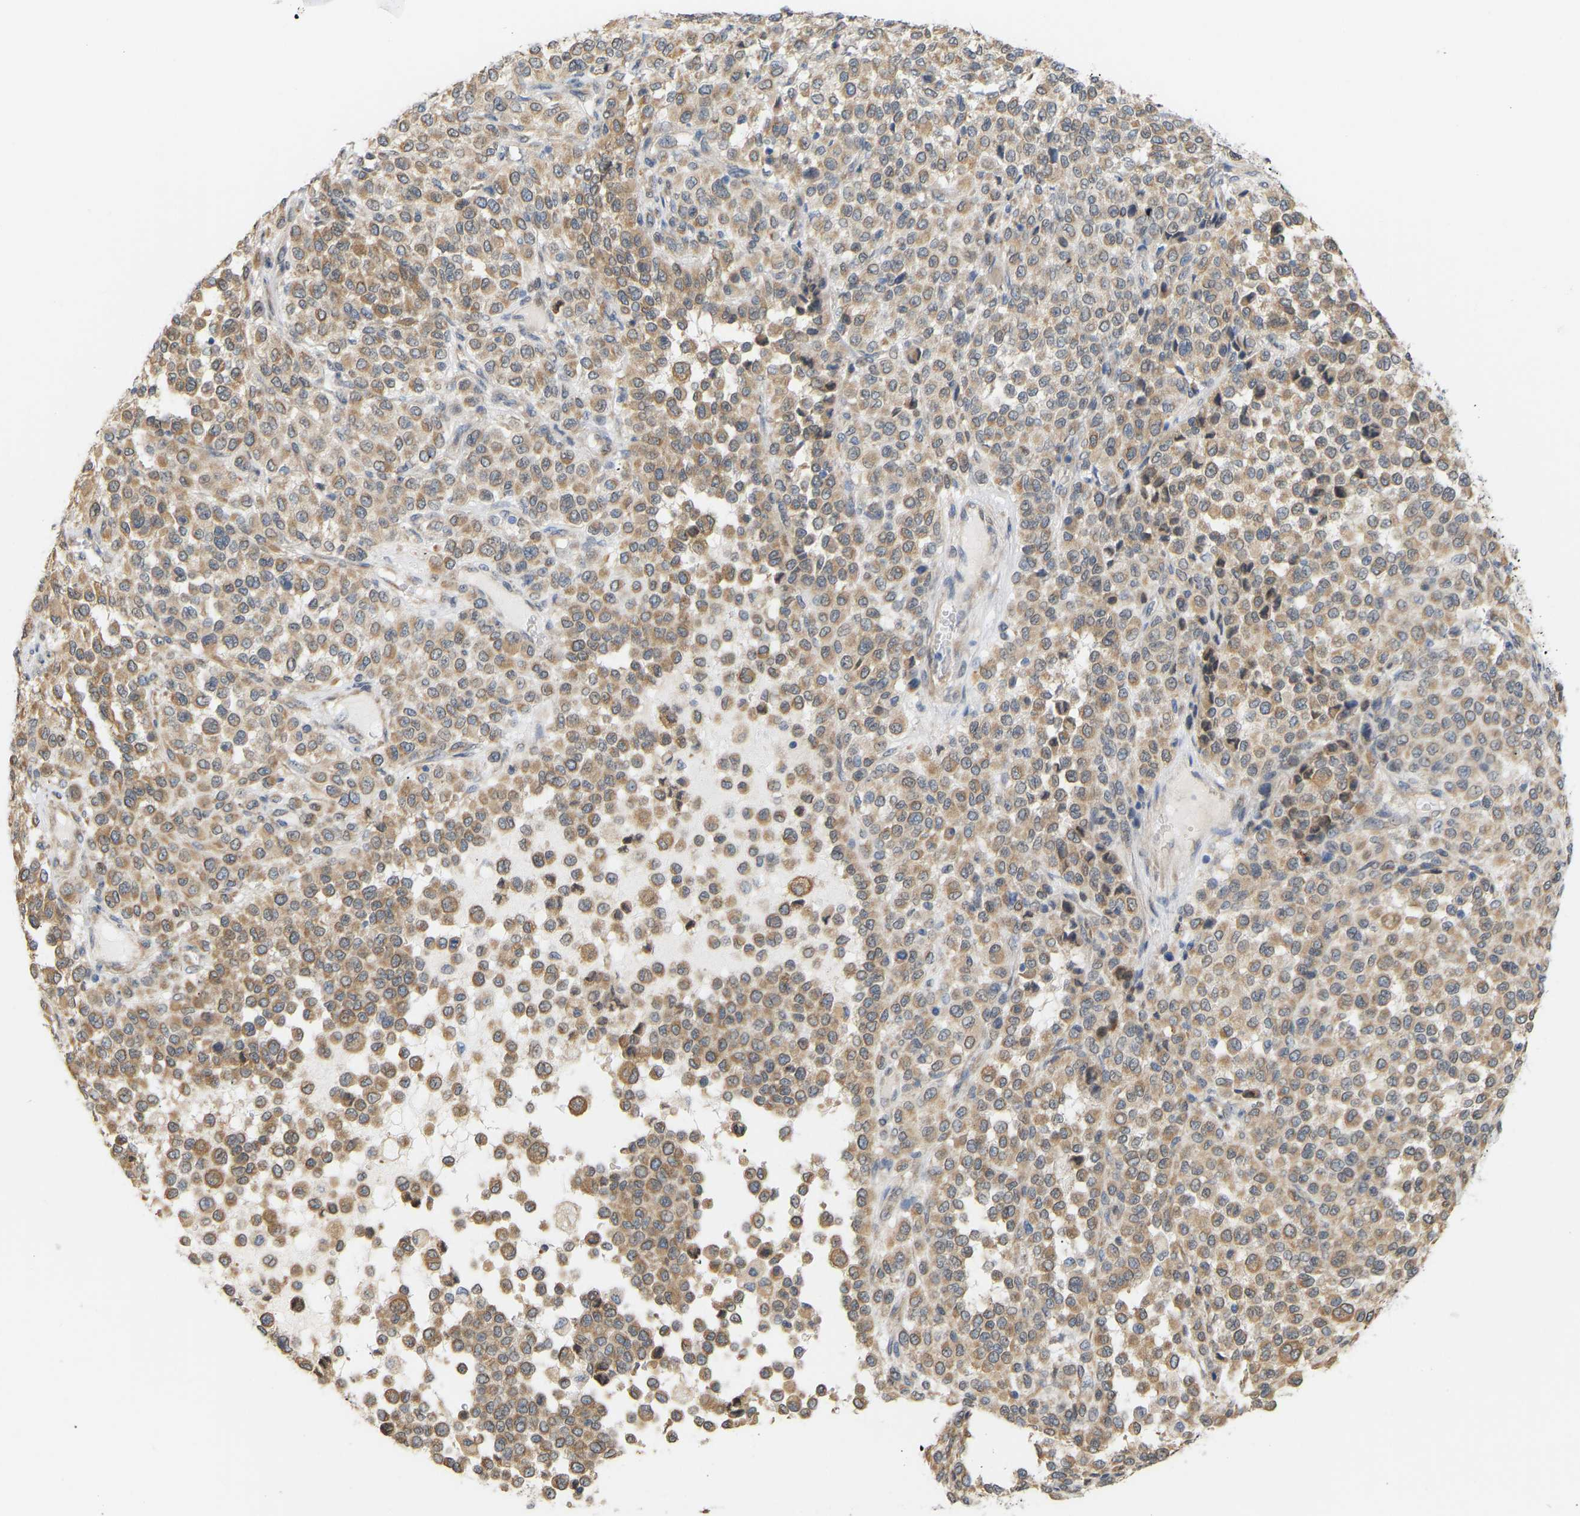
{"staining": {"intensity": "weak", "quantity": ">75%", "location": "cytoplasmic/membranous"}, "tissue": "melanoma", "cell_type": "Tumor cells", "image_type": "cancer", "snomed": [{"axis": "morphology", "description": "Malignant melanoma, Metastatic site"}, {"axis": "topography", "description": "Pancreas"}], "caption": "Weak cytoplasmic/membranous positivity for a protein is seen in approximately >75% of tumor cells of melanoma using IHC.", "gene": "BEND3", "patient": {"sex": "female", "age": 30}}